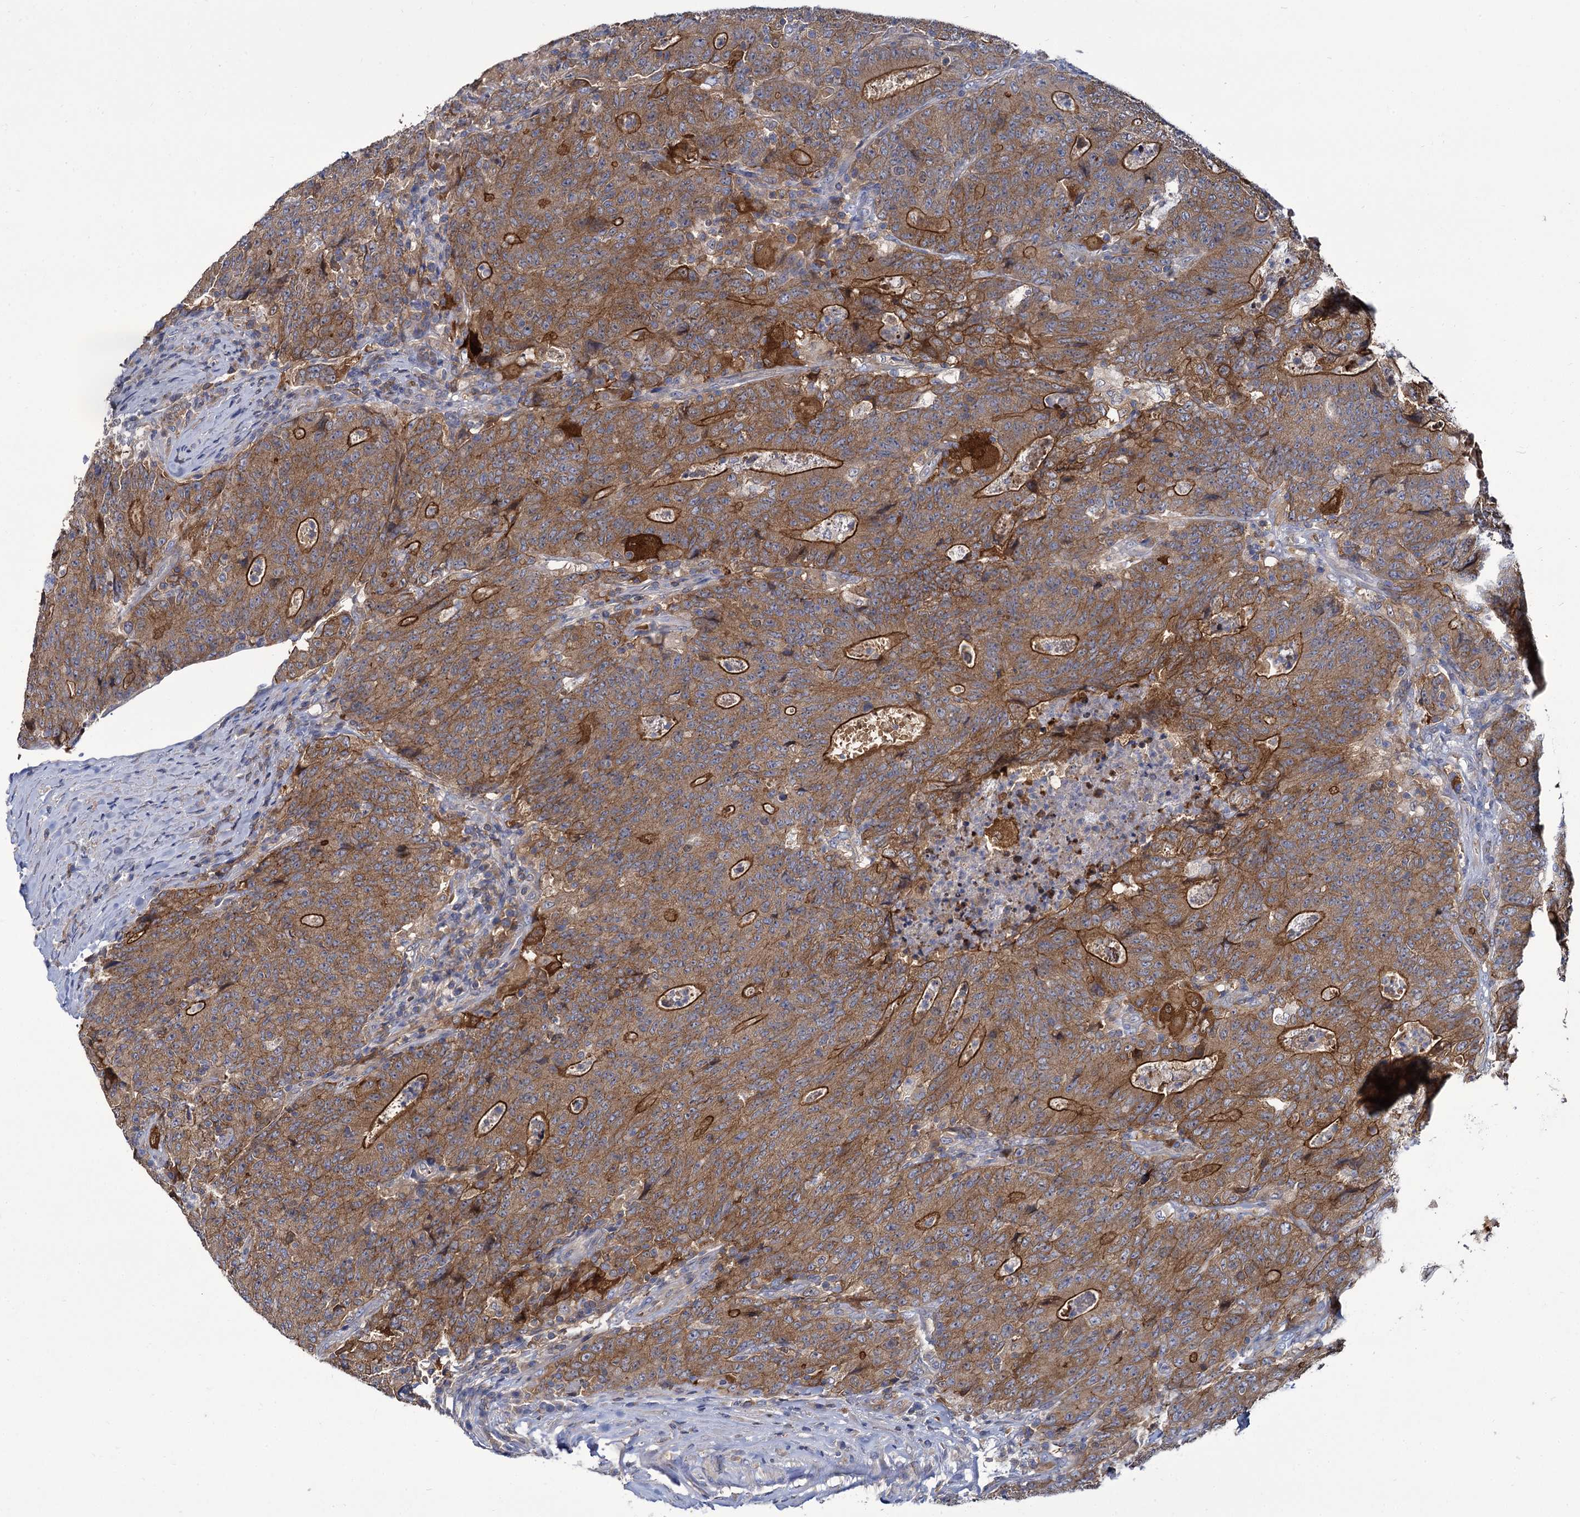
{"staining": {"intensity": "moderate", "quantity": ">75%", "location": "cytoplasmic/membranous"}, "tissue": "colorectal cancer", "cell_type": "Tumor cells", "image_type": "cancer", "snomed": [{"axis": "morphology", "description": "Adenocarcinoma, NOS"}, {"axis": "topography", "description": "Colon"}], "caption": "Moderate cytoplasmic/membranous protein staining is appreciated in about >75% of tumor cells in colorectal adenocarcinoma.", "gene": "GCLC", "patient": {"sex": "female", "age": 75}}